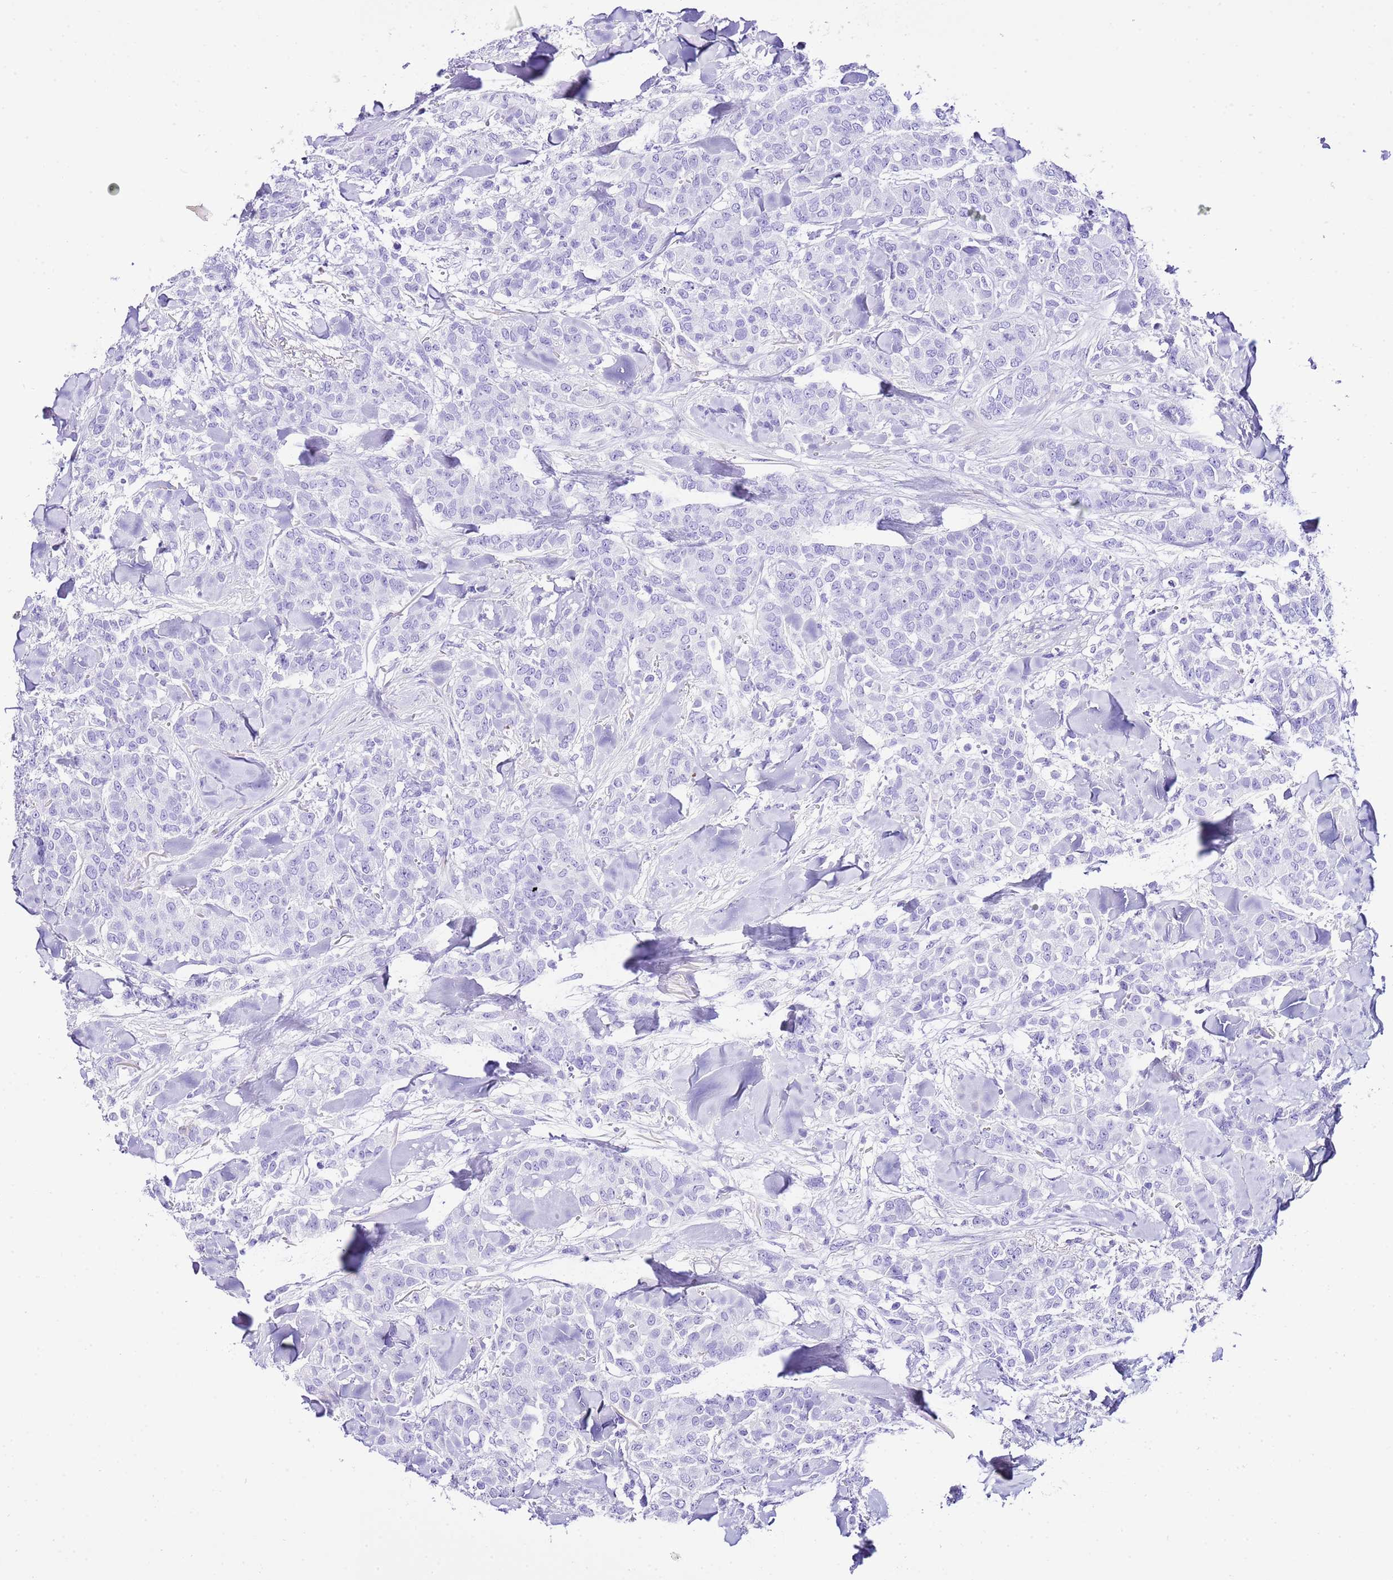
{"staining": {"intensity": "negative", "quantity": "none", "location": "none"}, "tissue": "breast cancer", "cell_type": "Tumor cells", "image_type": "cancer", "snomed": [{"axis": "morphology", "description": "Lobular carcinoma"}, {"axis": "topography", "description": "Breast"}], "caption": "High power microscopy image of an IHC histopathology image of lobular carcinoma (breast), revealing no significant staining in tumor cells.", "gene": "KCNC1", "patient": {"sex": "female", "age": 91}}